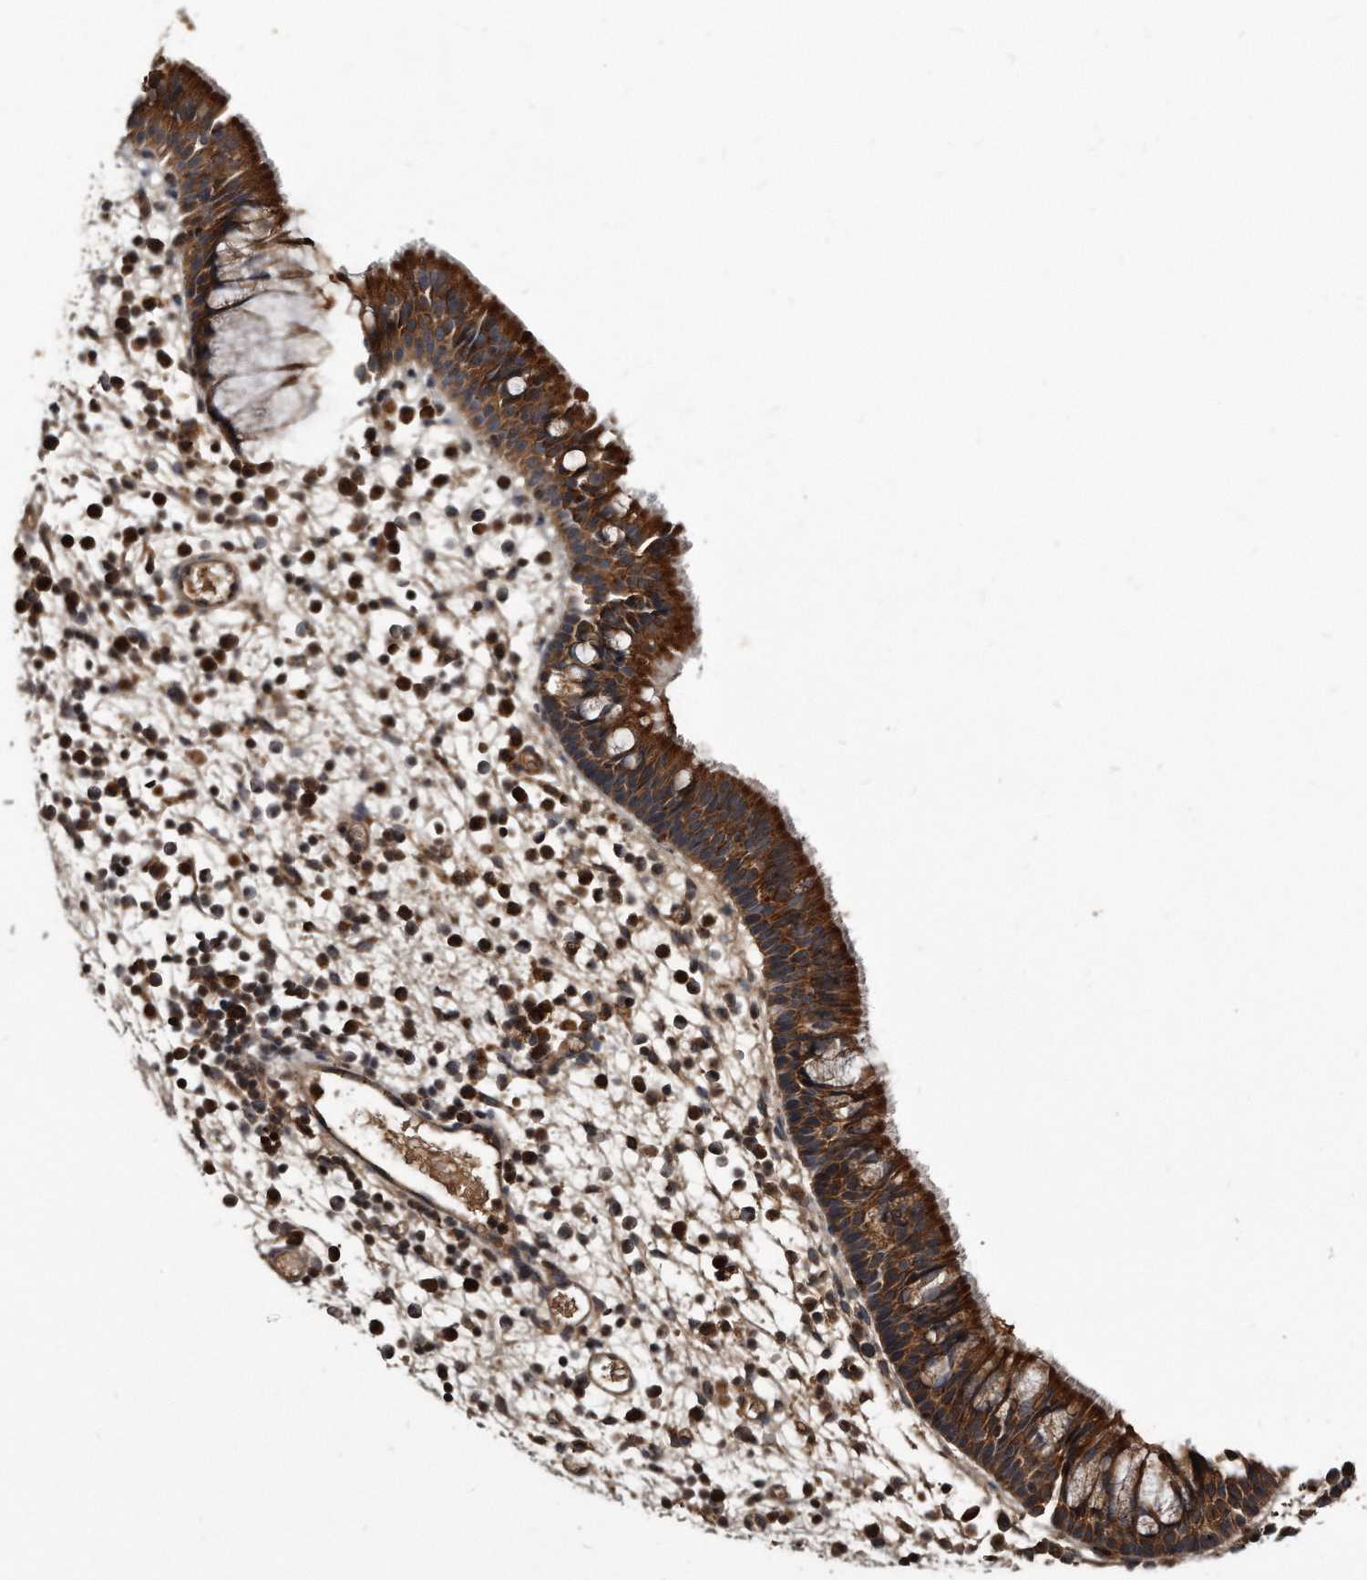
{"staining": {"intensity": "strong", "quantity": ">75%", "location": "cytoplasmic/membranous"}, "tissue": "nasopharynx", "cell_type": "Respiratory epithelial cells", "image_type": "normal", "snomed": [{"axis": "morphology", "description": "Normal tissue, NOS"}, {"axis": "morphology", "description": "Inflammation, NOS"}, {"axis": "morphology", "description": "Malignant melanoma, Metastatic site"}, {"axis": "topography", "description": "Nasopharynx"}], "caption": "The image reveals a brown stain indicating the presence of a protein in the cytoplasmic/membranous of respiratory epithelial cells in nasopharynx.", "gene": "FAM136A", "patient": {"sex": "male", "age": 70}}